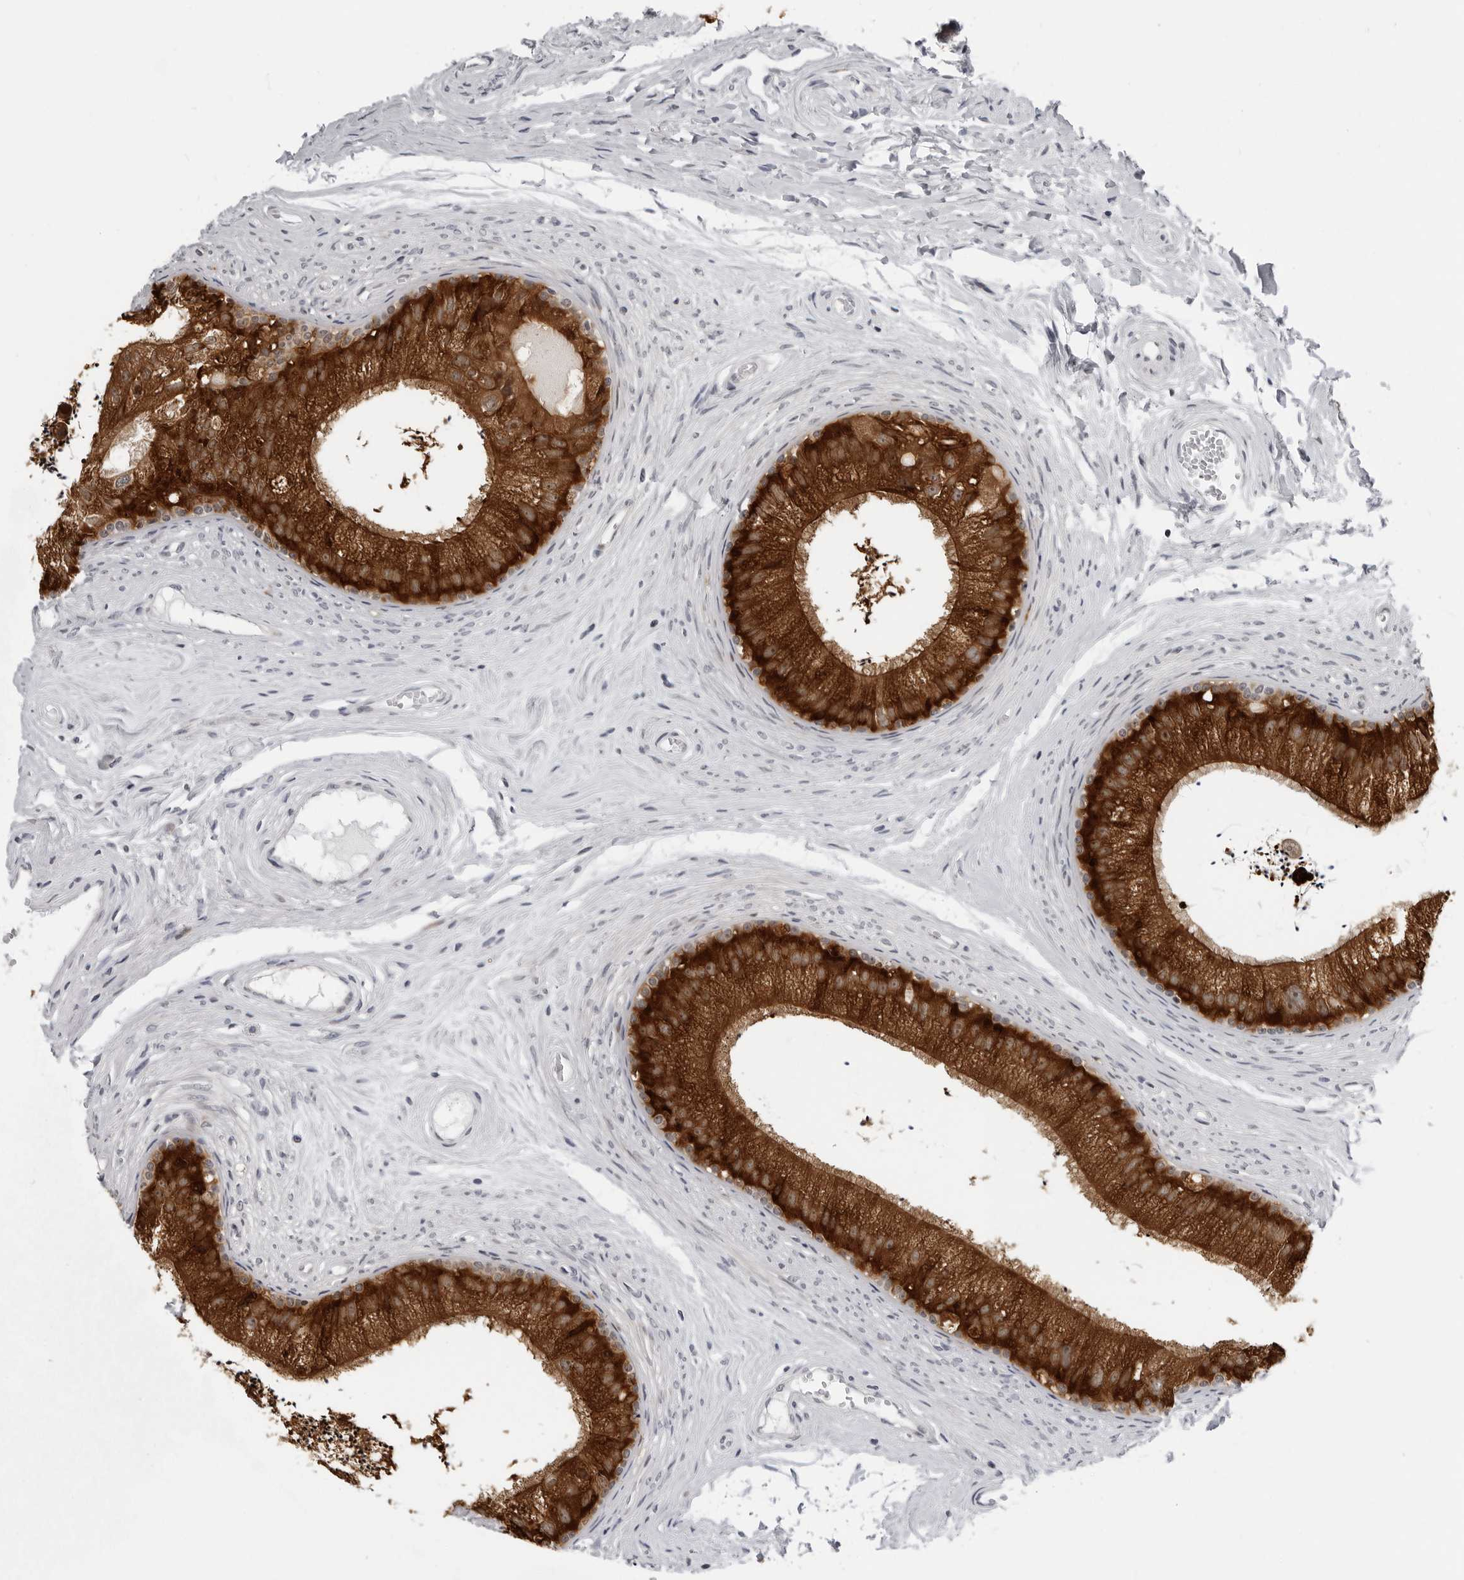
{"staining": {"intensity": "strong", "quantity": ">75%", "location": "cytoplasmic/membranous"}, "tissue": "epididymis", "cell_type": "Glandular cells", "image_type": "normal", "snomed": [{"axis": "morphology", "description": "Normal tissue, NOS"}, {"axis": "topography", "description": "Epididymis"}], "caption": "Epididymis stained with a brown dye exhibits strong cytoplasmic/membranous positive expression in about >75% of glandular cells.", "gene": "PIP4K2C", "patient": {"sex": "male", "age": 56}}